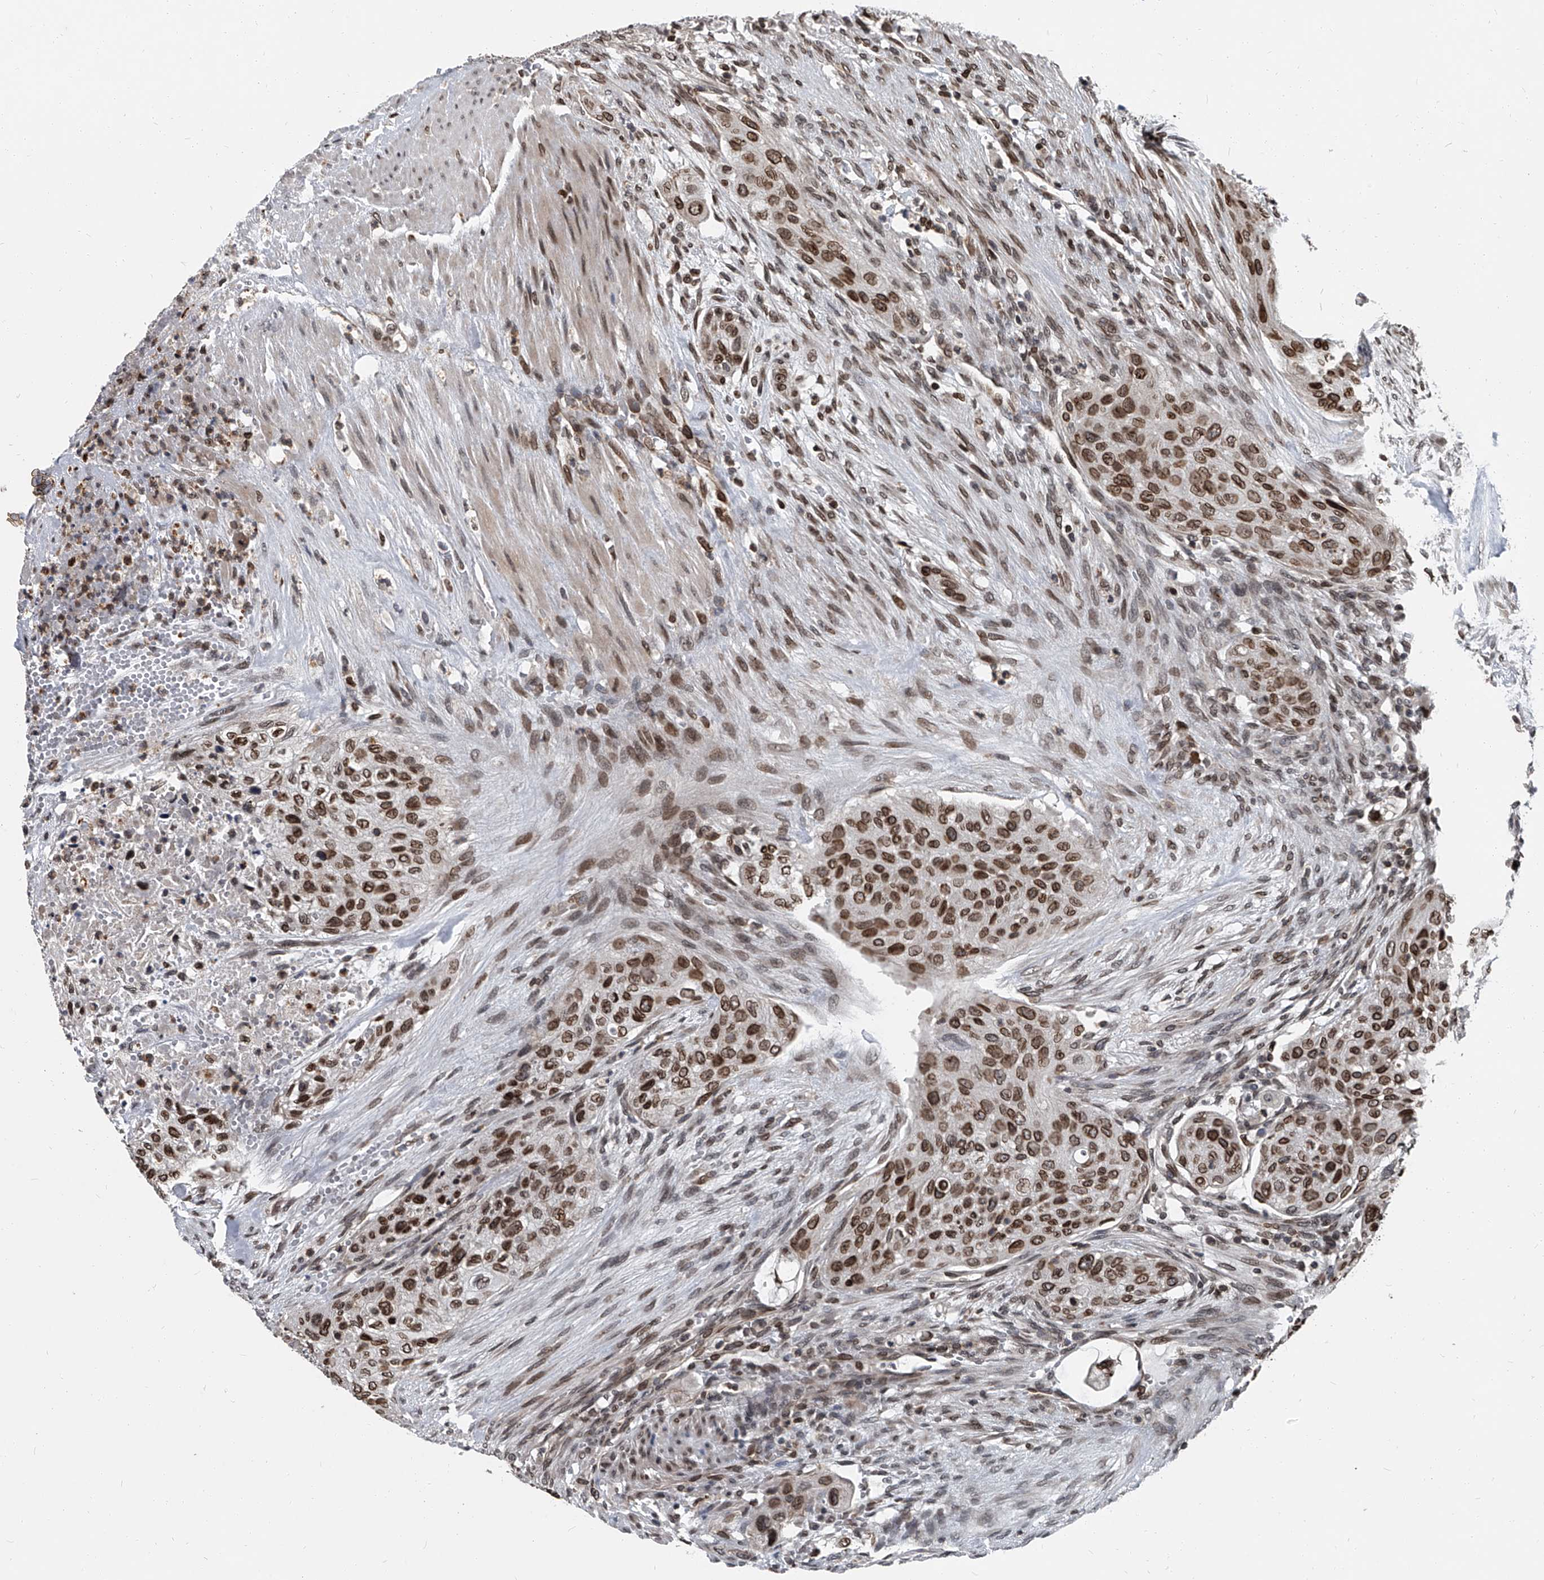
{"staining": {"intensity": "moderate", "quantity": ">75%", "location": "cytoplasmic/membranous,nuclear"}, "tissue": "urothelial cancer", "cell_type": "Tumor cells", "image_type": "cancer", "snomed": [{"axis": "morphology", "description": "Urothelial carcinoma, High grade"}, {"axis": "topography", "description": "Urinary bladder"}], "caption": "A brown stain highlights moderate cytoplasmic/membranous and nuclear expression of a protein in urothelial carcinoma (high-grade) tumor cells.", "gene": "PHF20", "patient": {"sex": "male", "age": 35}}